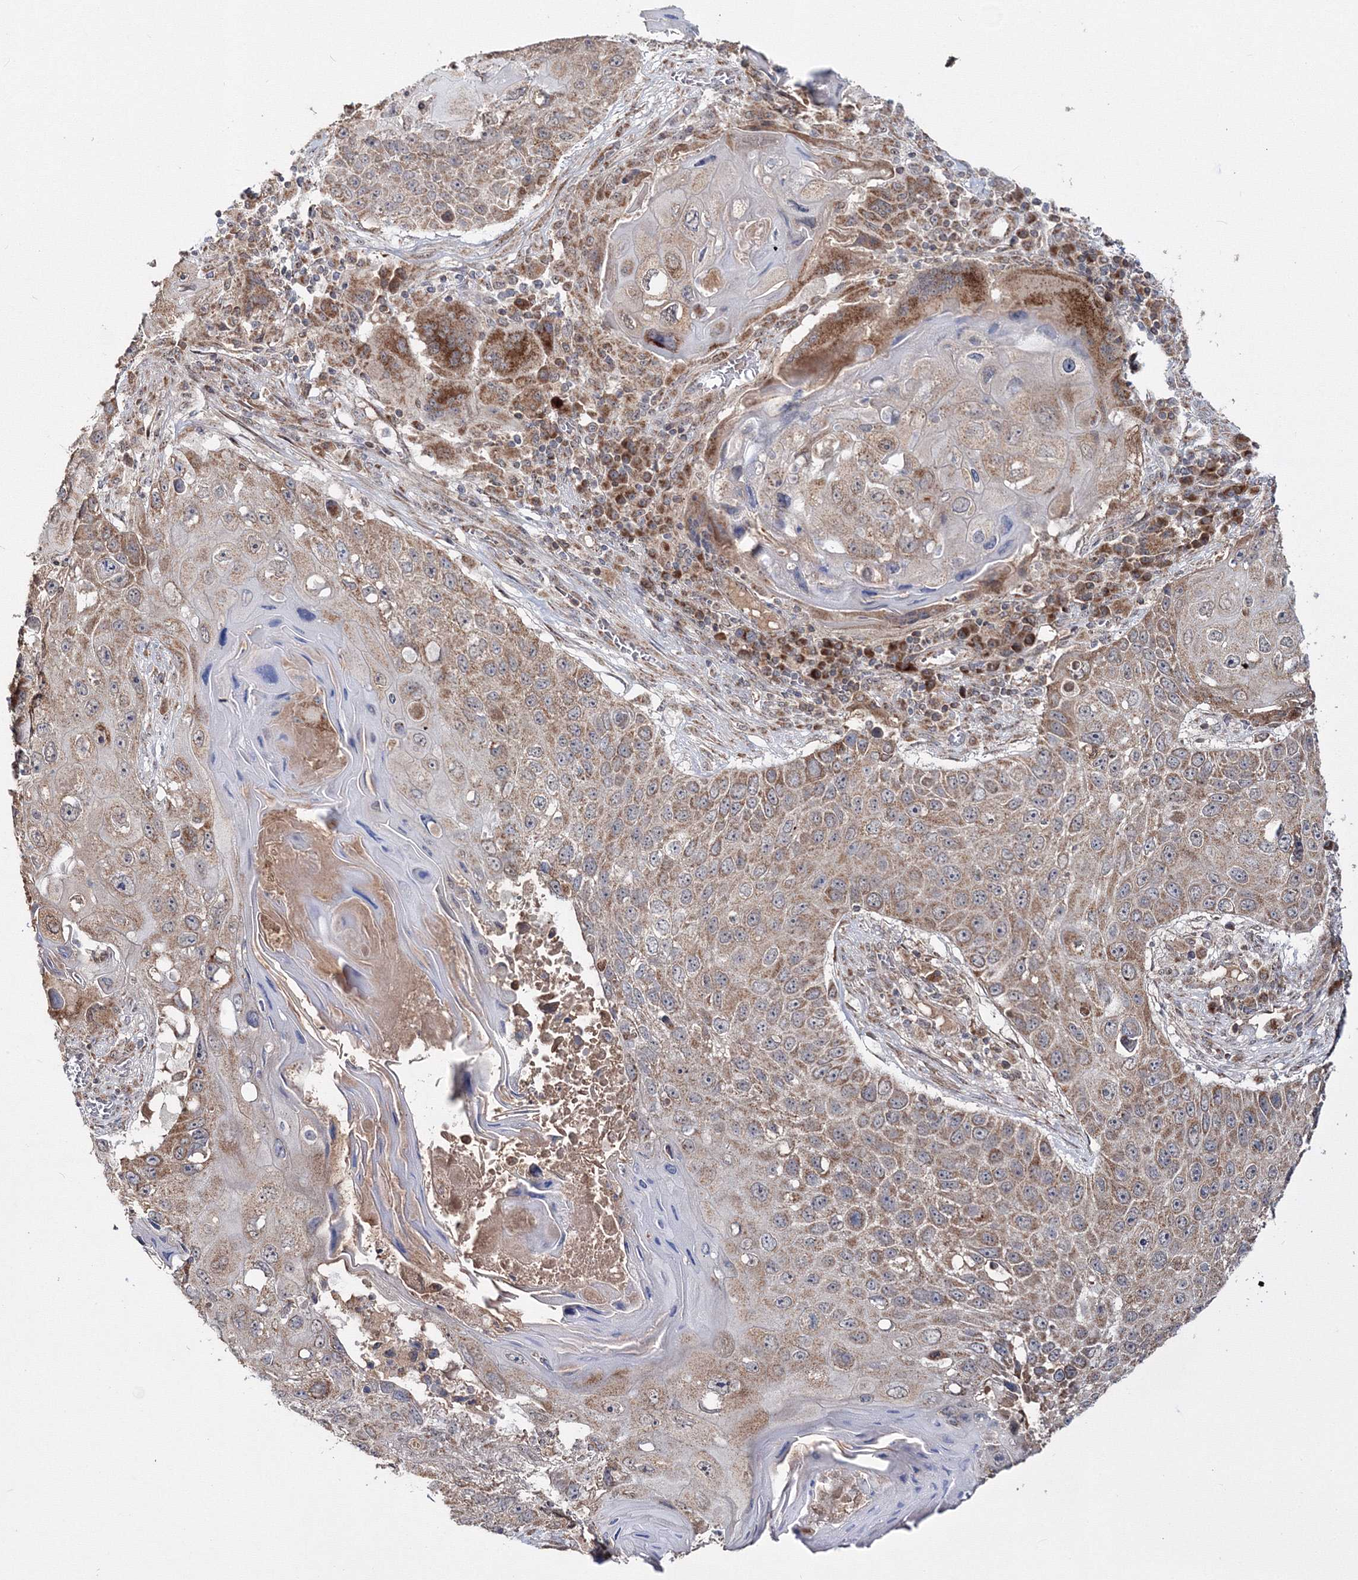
{"staining": {"intensity": "moderate", "quantity": ">75%", "location": "cytoplasmic/membranous"}, "tissue": "lung cancer", "cell_type": "Tumor cells", "image_type": "cancer", "snomed": [{"axis": "morphology", "description": "Squamous cell carcinoma, NOS"}, {"axis": "topography", "description": "Lung"}], "caption": "Squamous cell carcinoma (lung) stained with a brown dye exhibits moderate cytoplasmic/membranous positive staining in approximately >75% of tumor cells.", "gene": "PEX13", "patient": {"sex": "male", "age": 61}}